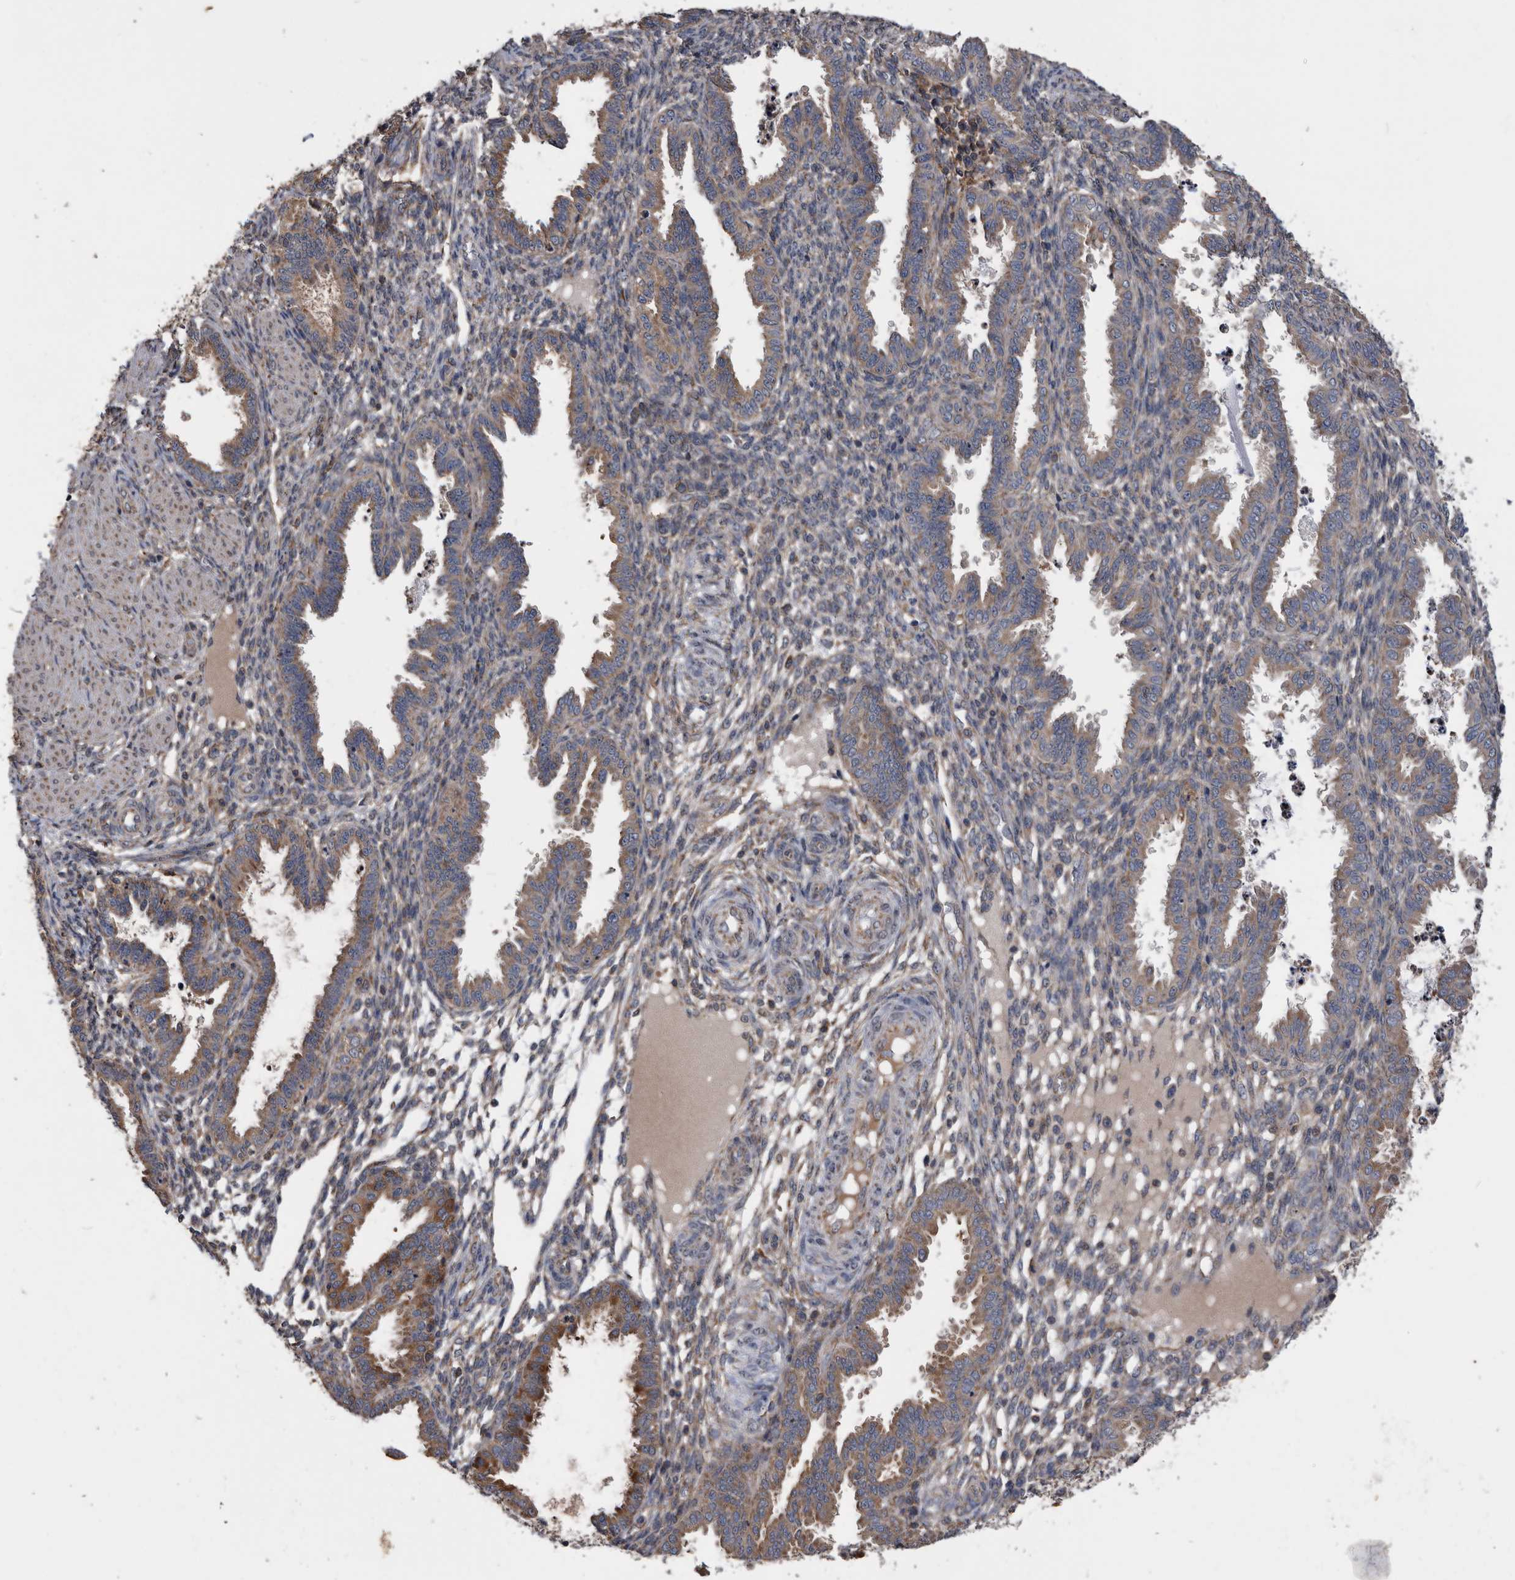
{"staining": {"intensity": "weak", "quantity": ">75%", "location": "cytoplasmic/membranous"}, "tissue": "endometrium", "cell_type": "Cells in endometrial stroma", "image_type": "normal", "snomed": [{"axis": "morphology", "description": "Normal tissue, NOS"}, {"axis": "topography", "description": "Endometrium"}], "caption": "A high-resolution histopathology image shows IHC staining of benign endometrium, which exhibits weak cytoplasmic/membranous positivity in approximately >75% of cells in endometrial stroma.", "gene": "NRBP1", "patient": {"sex": "female", "age": 33}}